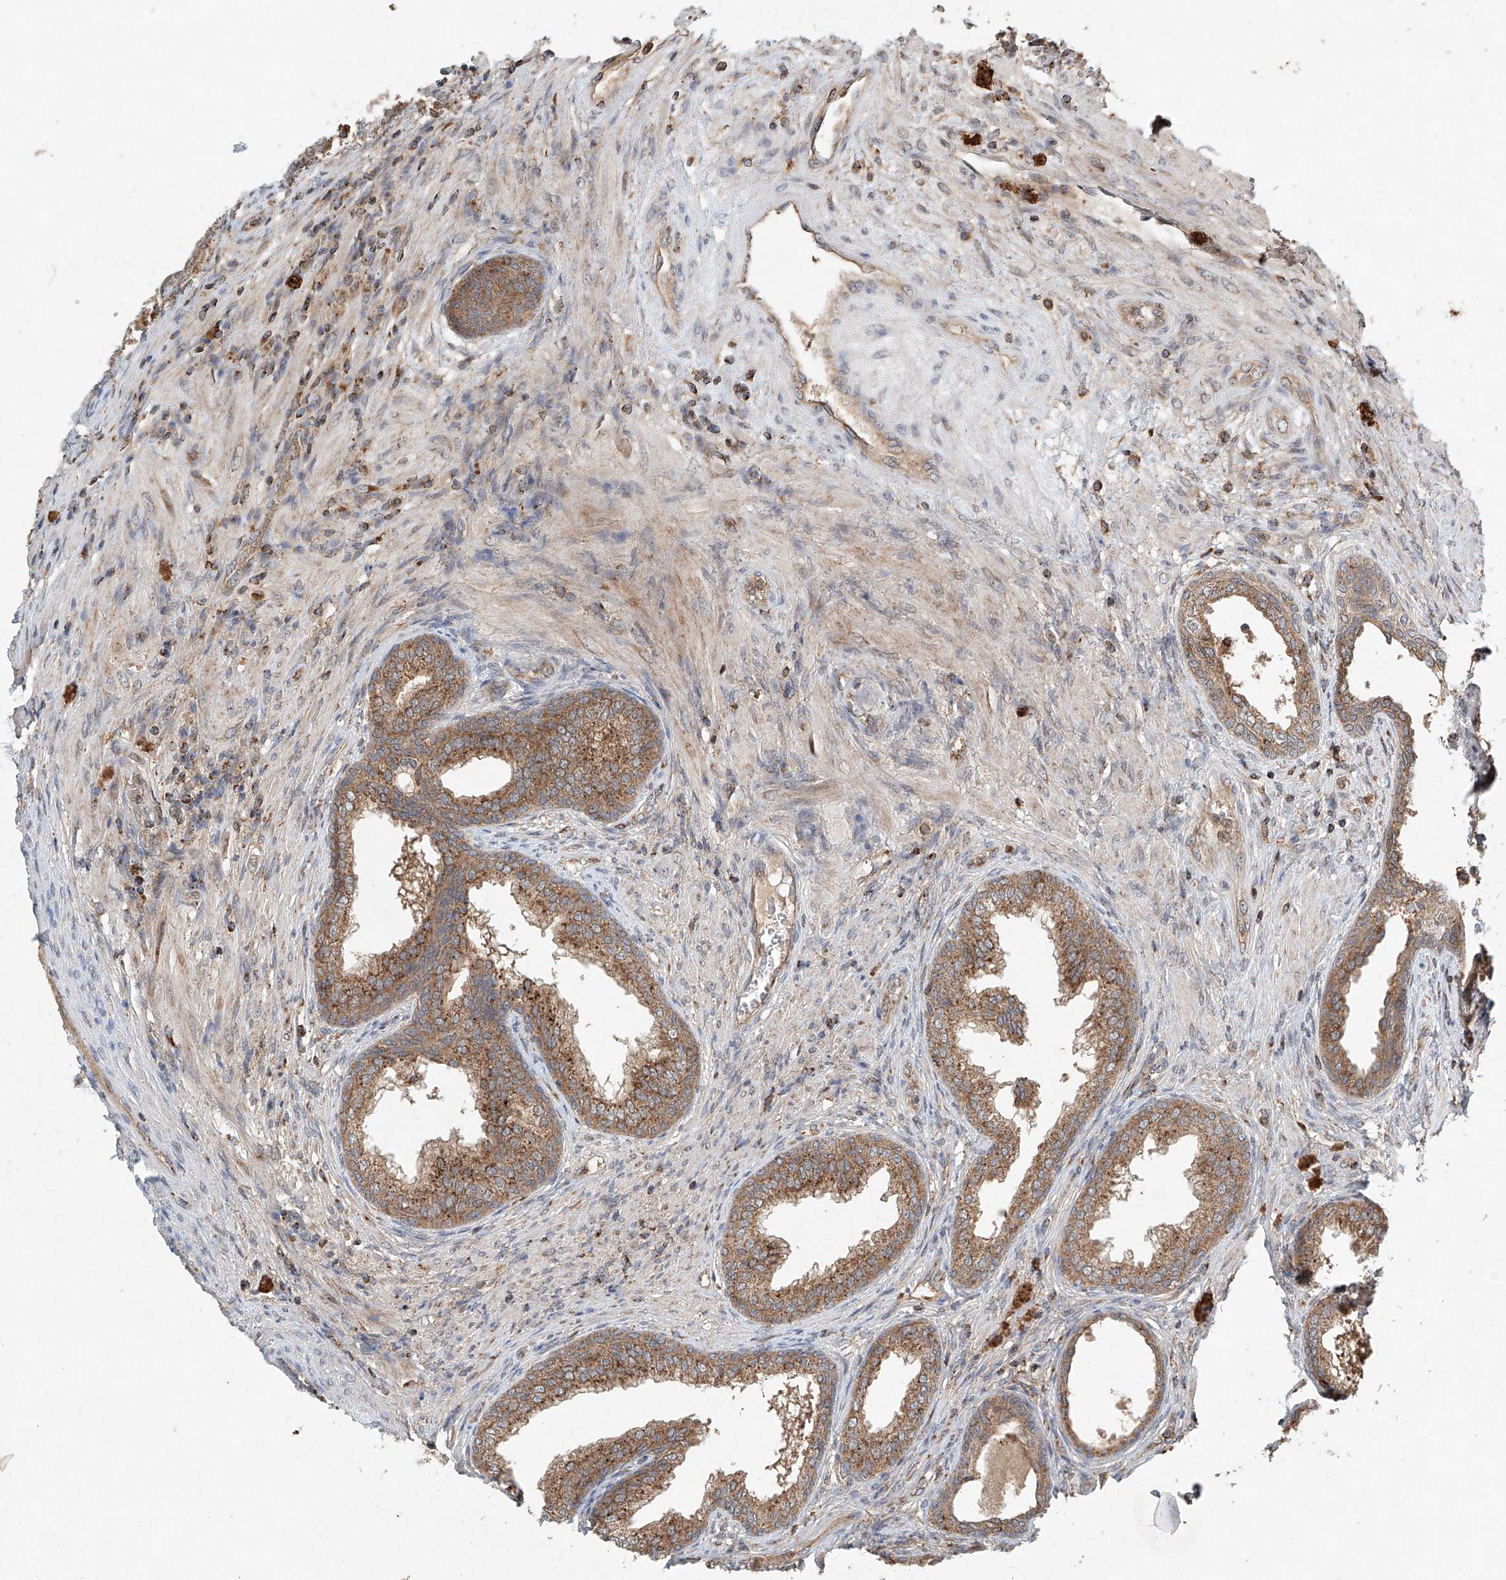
{"staining": {"intensity": "moderate", "quantity": ">75%", "location": "cytoplasmic/membranous"}, "tissue": "prostate", "cell_type": "Glandular cells", "image_type": "normal", "snomed": [{"axis": "morphology", "description": "Normal tissue, NOS"}, {"axis": "topography", "description": "Prostate"}], "caption": "Brown immunohistochemical staining in unremarkable prostate displays moderate cytoplasmic/membranous expression in approximately >75% of glandular cells. (DAB (3,3'-diaminobenzidine) IHC with brightfield microscopy, high magnification).", "gene": "DCAF11", "patient": {"sex": "male", "age": 76}}